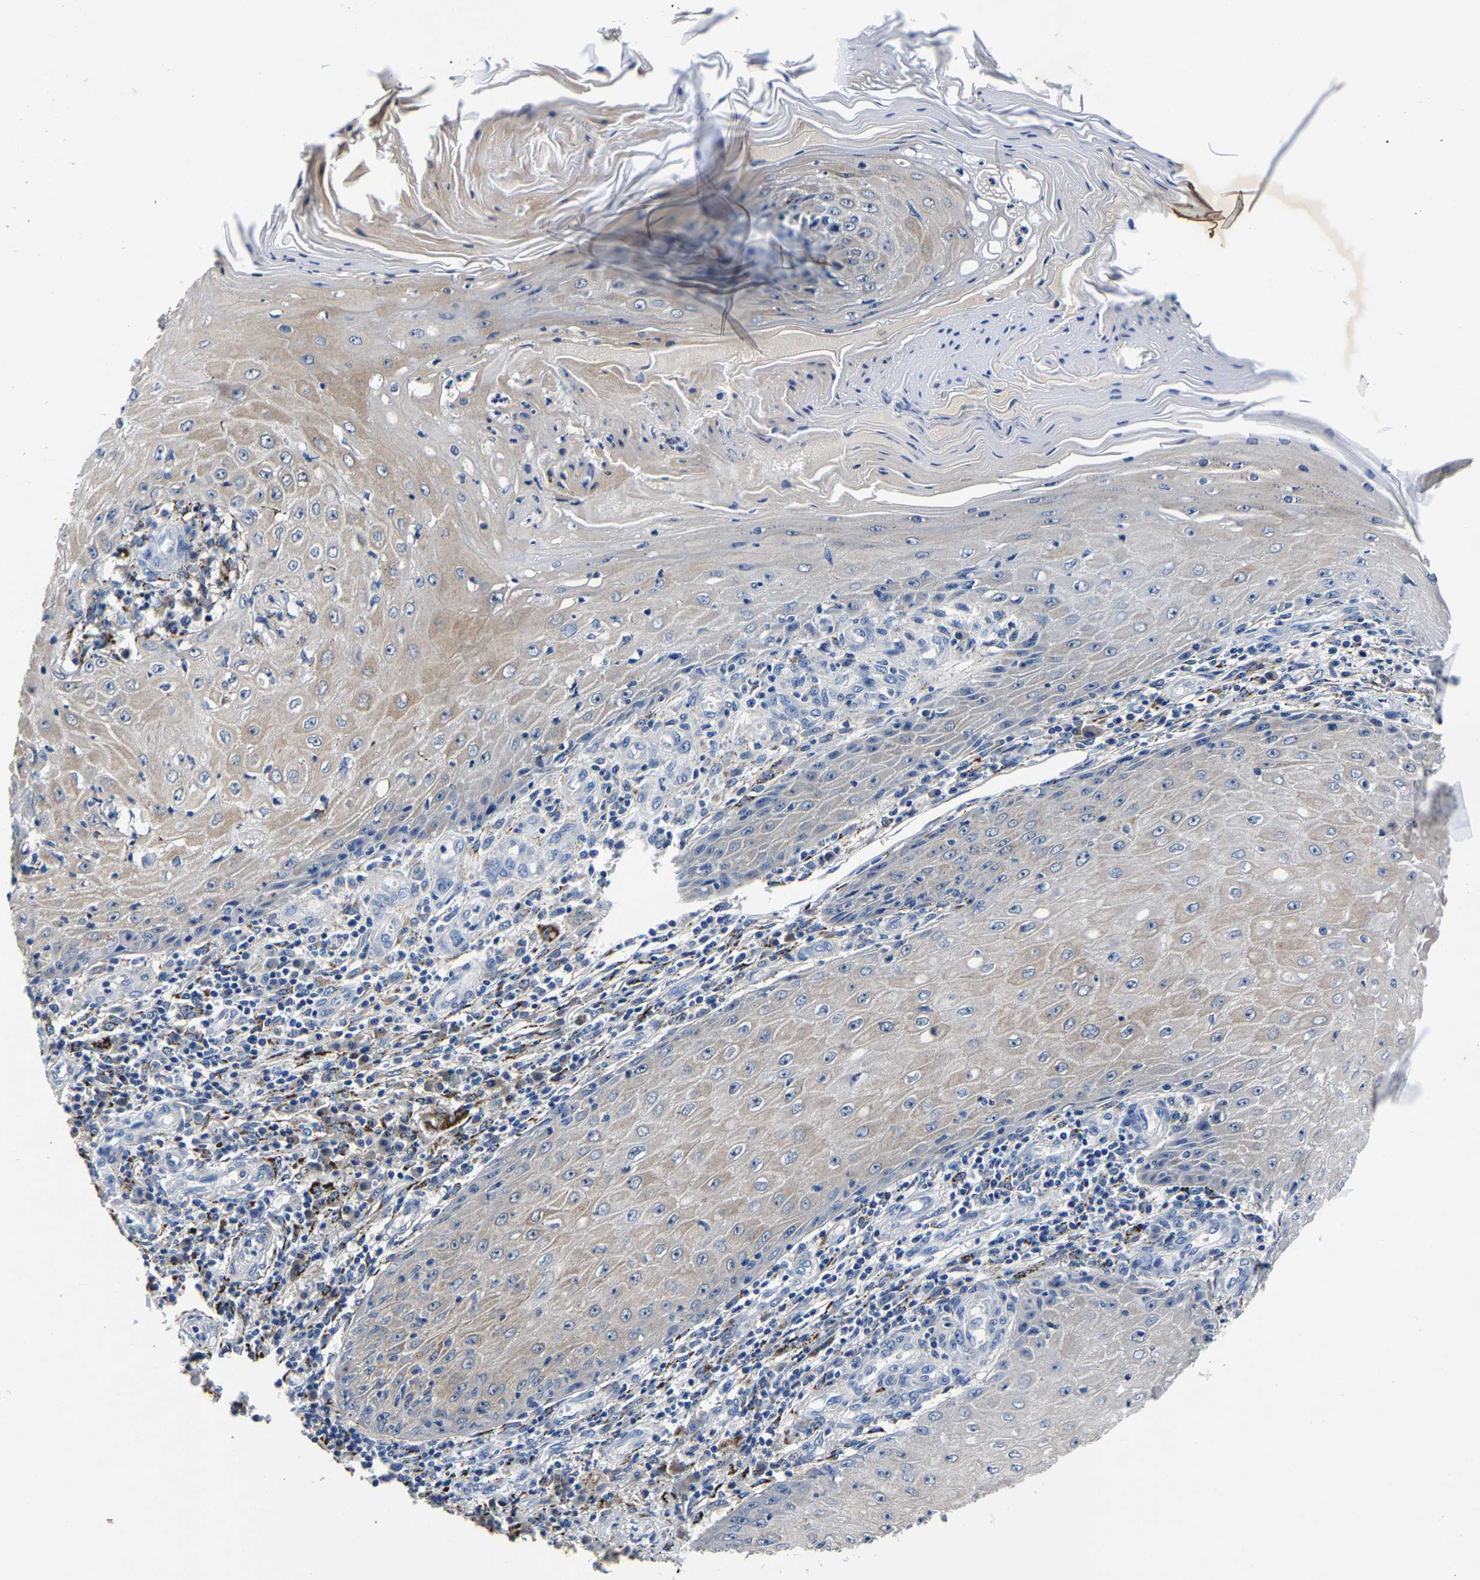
{"staining": {"intensity": "weak", "quantity": "25%-75%", "location": "cytoplasmic/membranous"}, "tissue": "skin cancer", "cell_type": "Tumor cells", "image_type": "cancer", "snomed": [{"axis": "morphology", "description": "Squamous cell carcinoma, NOS"}, {"axis": "topography", "description": "Skin"}], "caption": "An image of skin cancer (squamous cell carcinoma) stained for a protein reveals weak cytoplasmic/membranous brown staining in tumor cells.", "gene": "PSPH", "patient": {"sex": "female", "age": 73}}